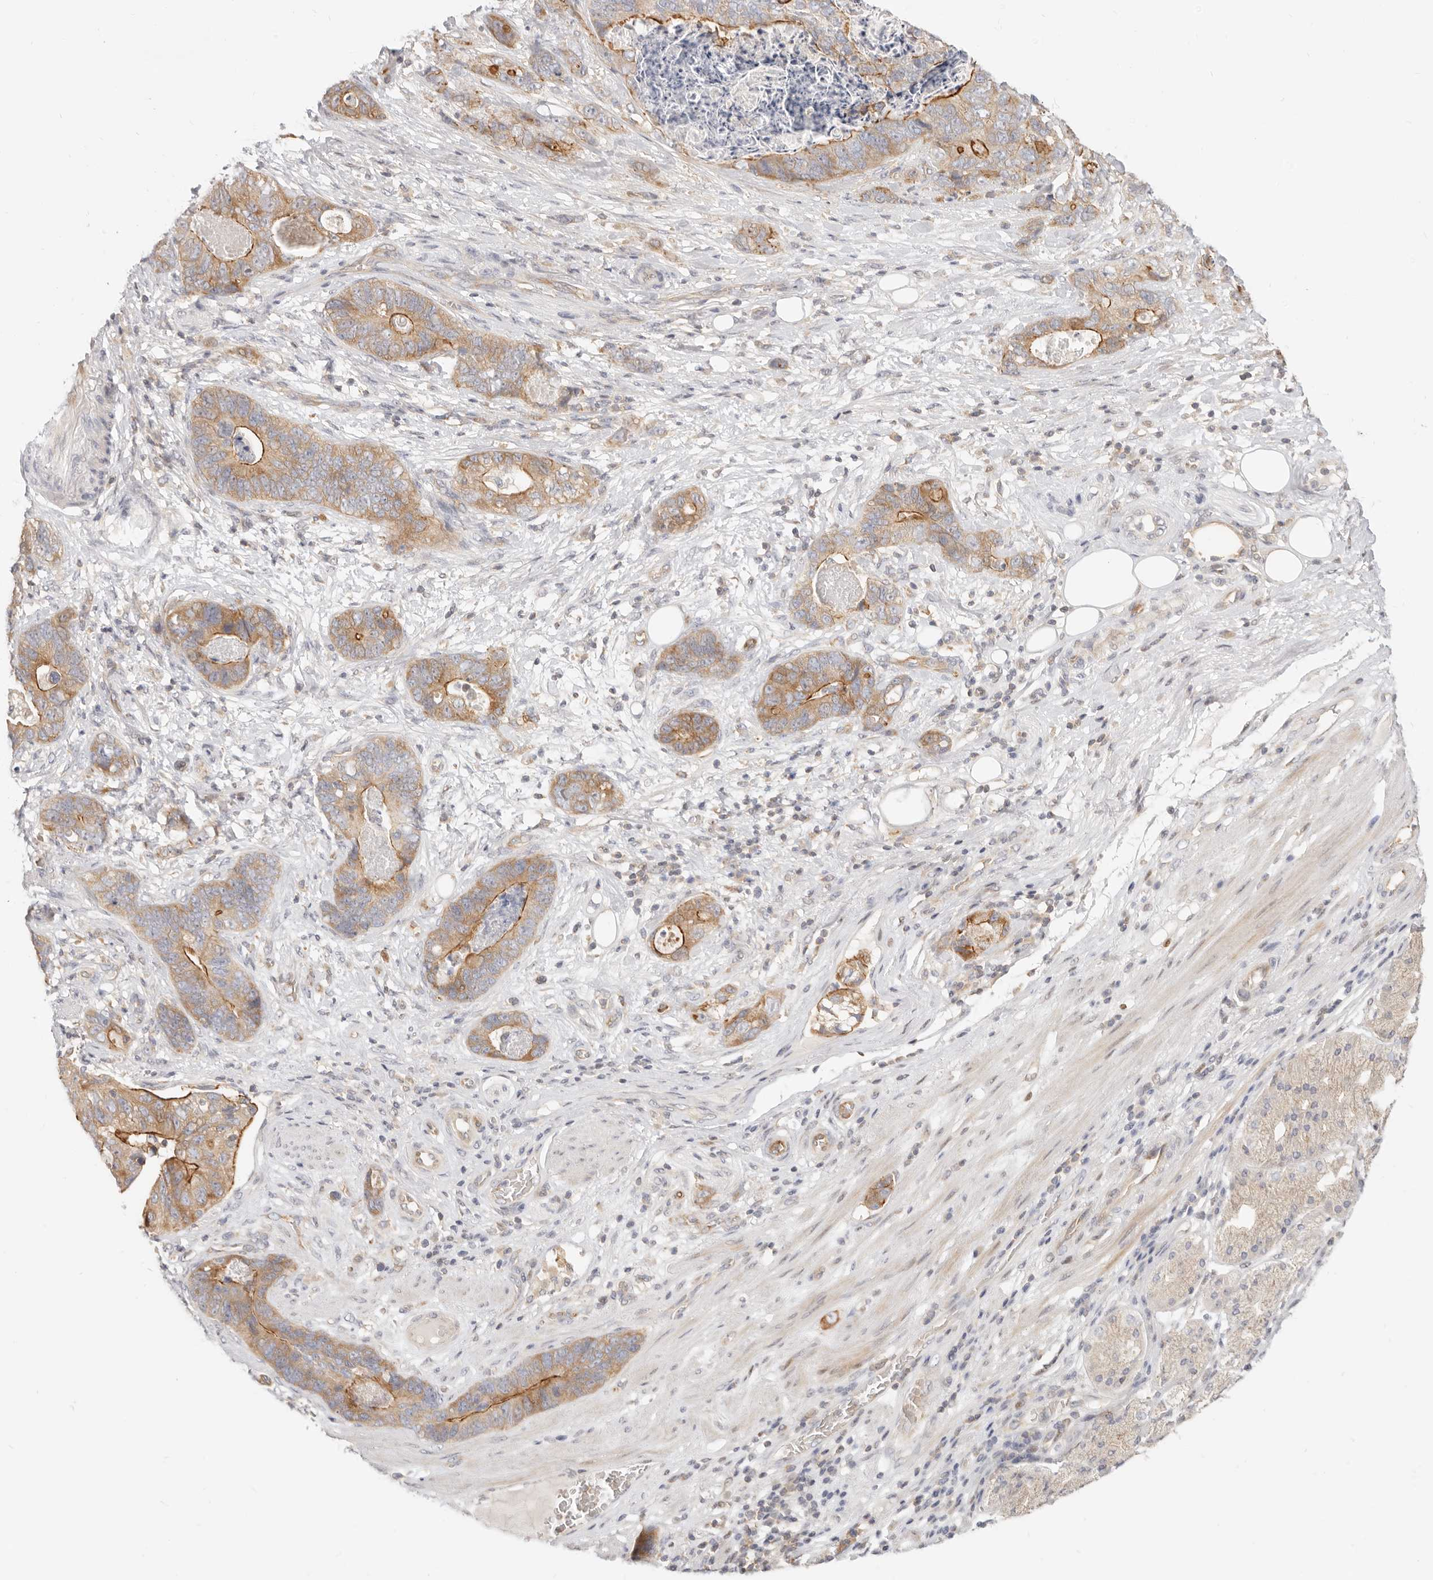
{"staining": {"intensity": "strong", "quantity": "25%-75%", "location": "cytoplasmic/membranous"}, "tissue": "stomach cancer", "cell_type": "Tumor cells", "image_type": "cancer", "snomed": [{"axis": "morphology", "description": "Normal tissue, NOS"}, {"axis": "morphology", "description": "Adenocarcinoma, NOS"}, {"axis": "topography", "description": "Stomach"}], "caption": "Protein expression analysis of human stomach adenocarcinoma reveals strong cytoplasmic/membranous staining in approximately 25%-75% of tumor cells.", "gene": "LTB4R2", "patient": {"sex": "female", "age": 89}}